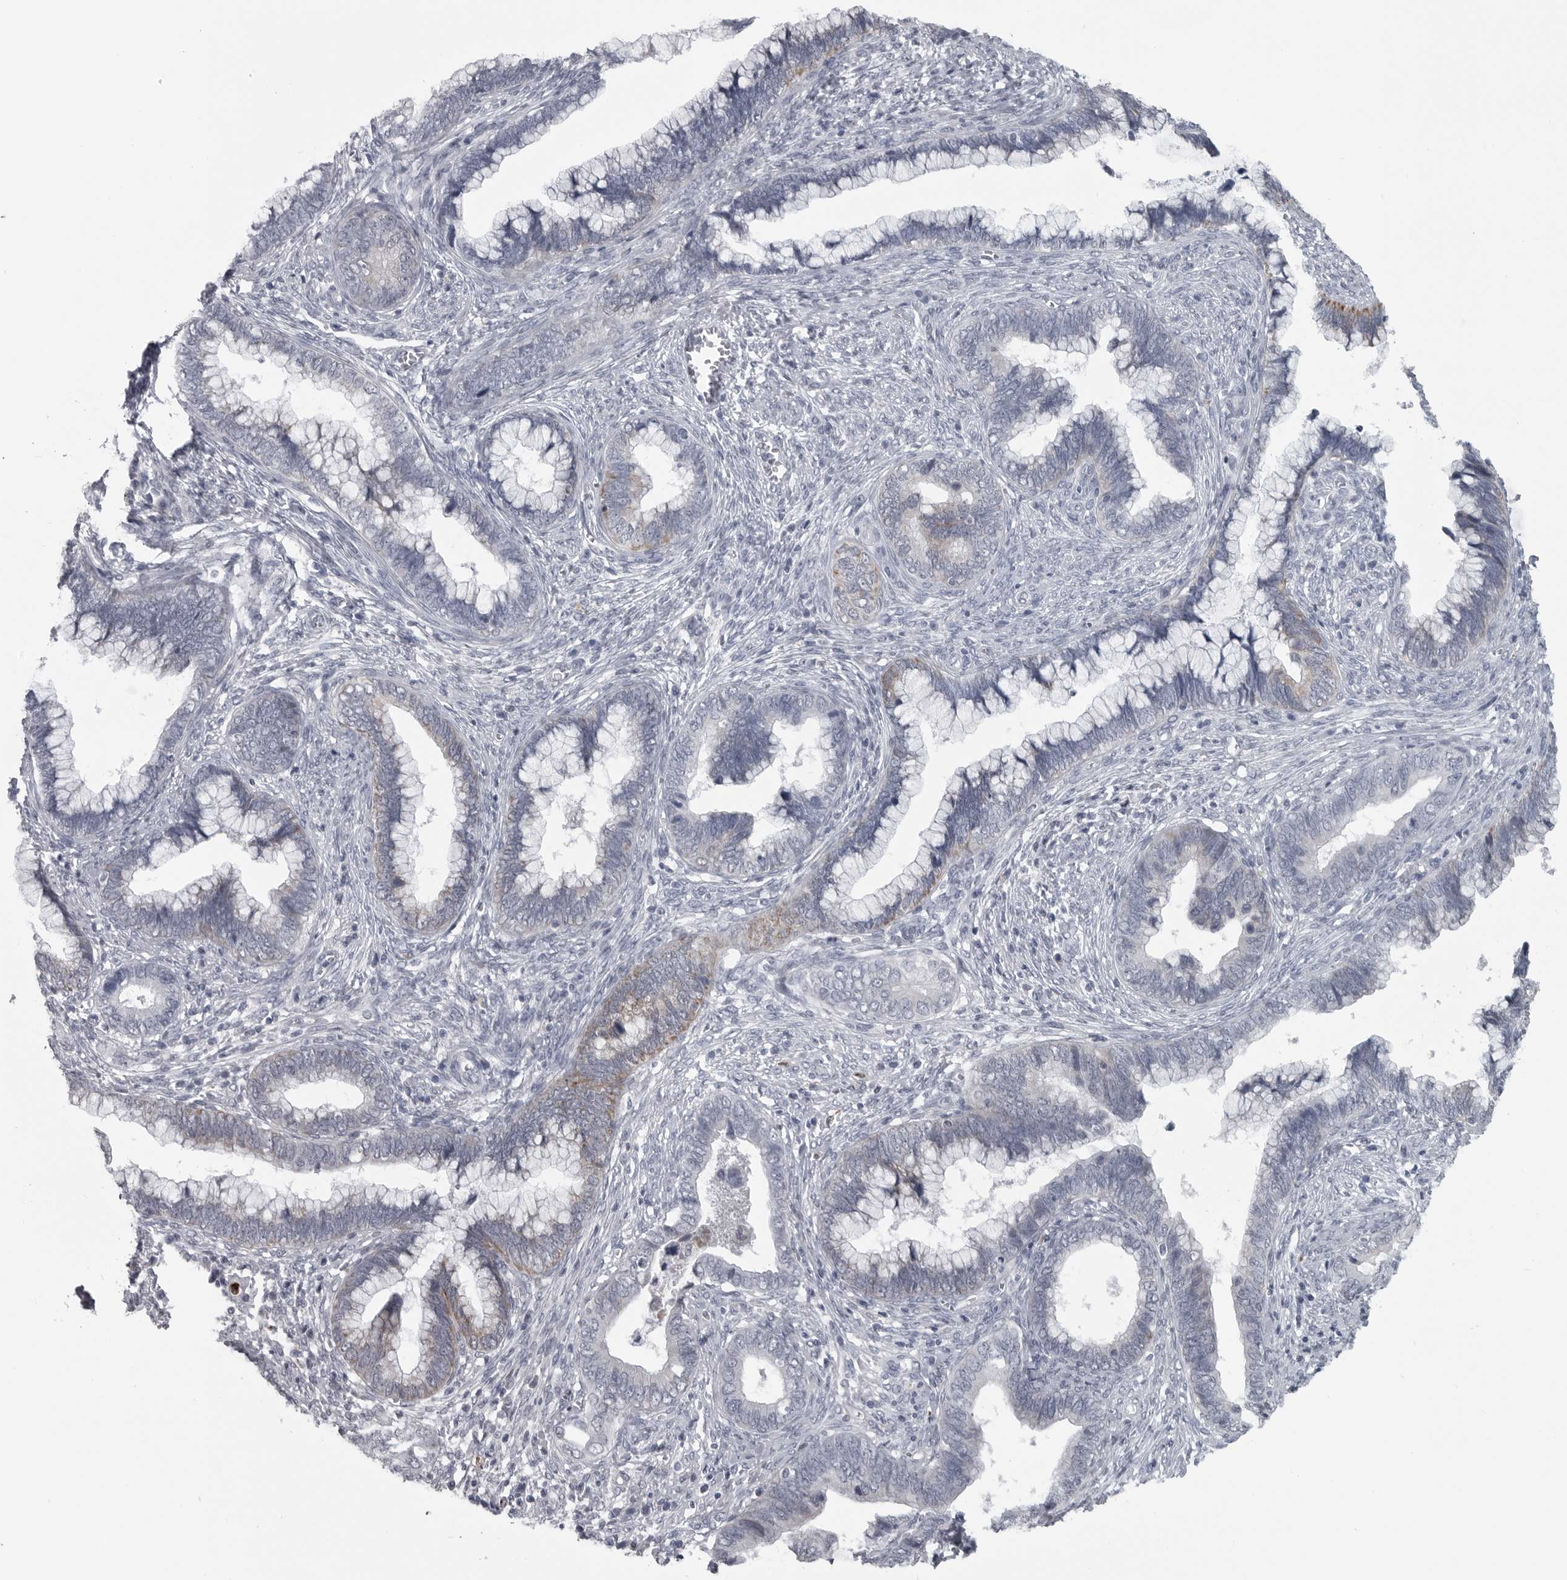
{"staining": {"intensity": "moderate", "quantity": "<25%", "location": "cytoplasmic/membranous"}, "tissue": "cervical cancer", "cell_type": "Tumor cells", "image_type": "cancer", "snomed": [{"axis": "morphology", "description": "Adenocarcinoma, NOS"}, {"axis": "topography", "description": "Cervix"}], "caption": "IHC (DAB (3,3'-diaminobenzidine)) staining of cervical cancer displays moderate cytoplasmic/membranous protein staining in approximately <25% of tumor cells.", "gene": "LYSMD1", "patient": {"sex": "female", "age": 44}}